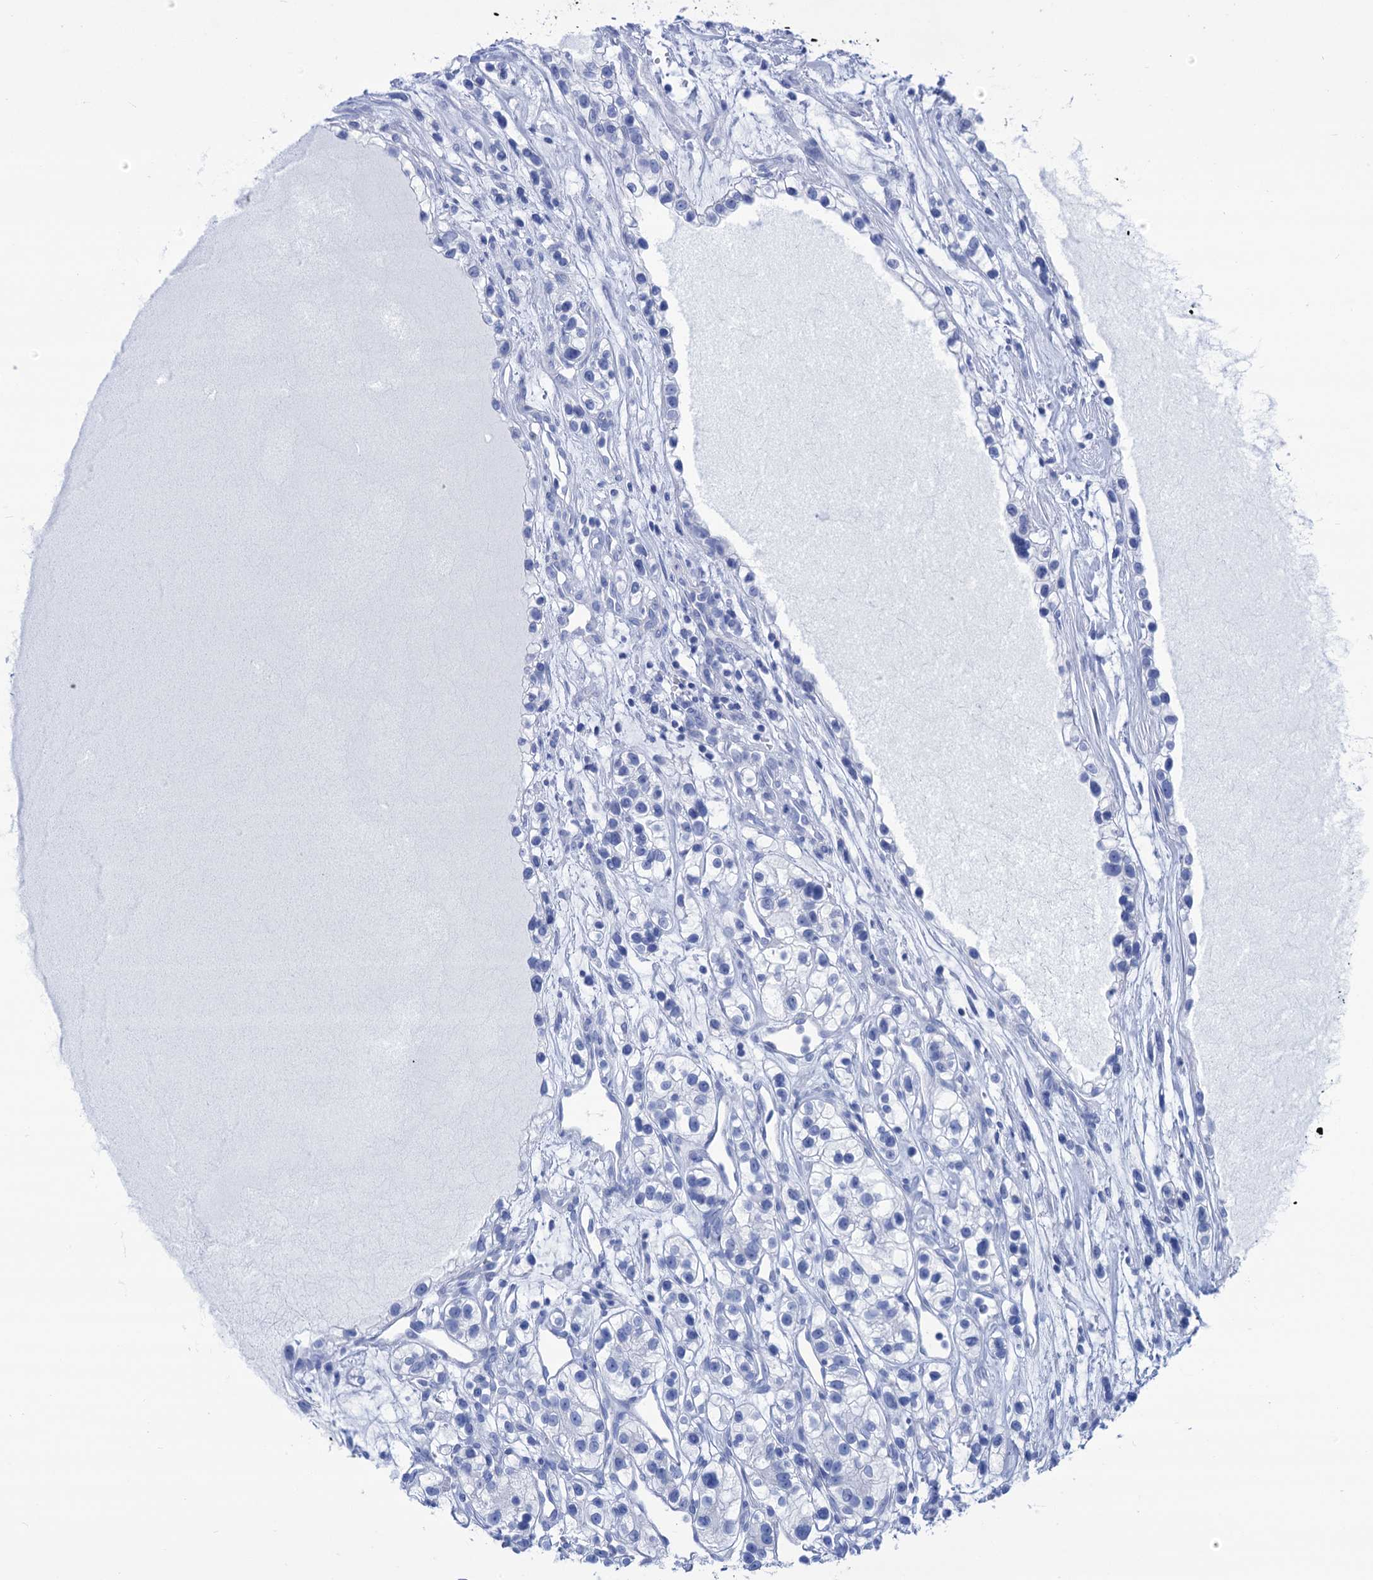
{"staining": {"intensity": "negative", "quantity": "none", "location": "none"}, "tissue": "renal cancer", "cell_type": "Tumor cells", "image_type": "cancer", "snomed": [{"axis": "morphology", "description": "Adenocarcinoma, NOS"}, {"axis": "topography", "description": "Kidney"}], "caption": "Adenocarcinoma (renal) was stained to show a protein in brown. There is no significant staining in tumor cells.", "gene": "CABYR", "patient": {"sex": "female", "age": 57}}